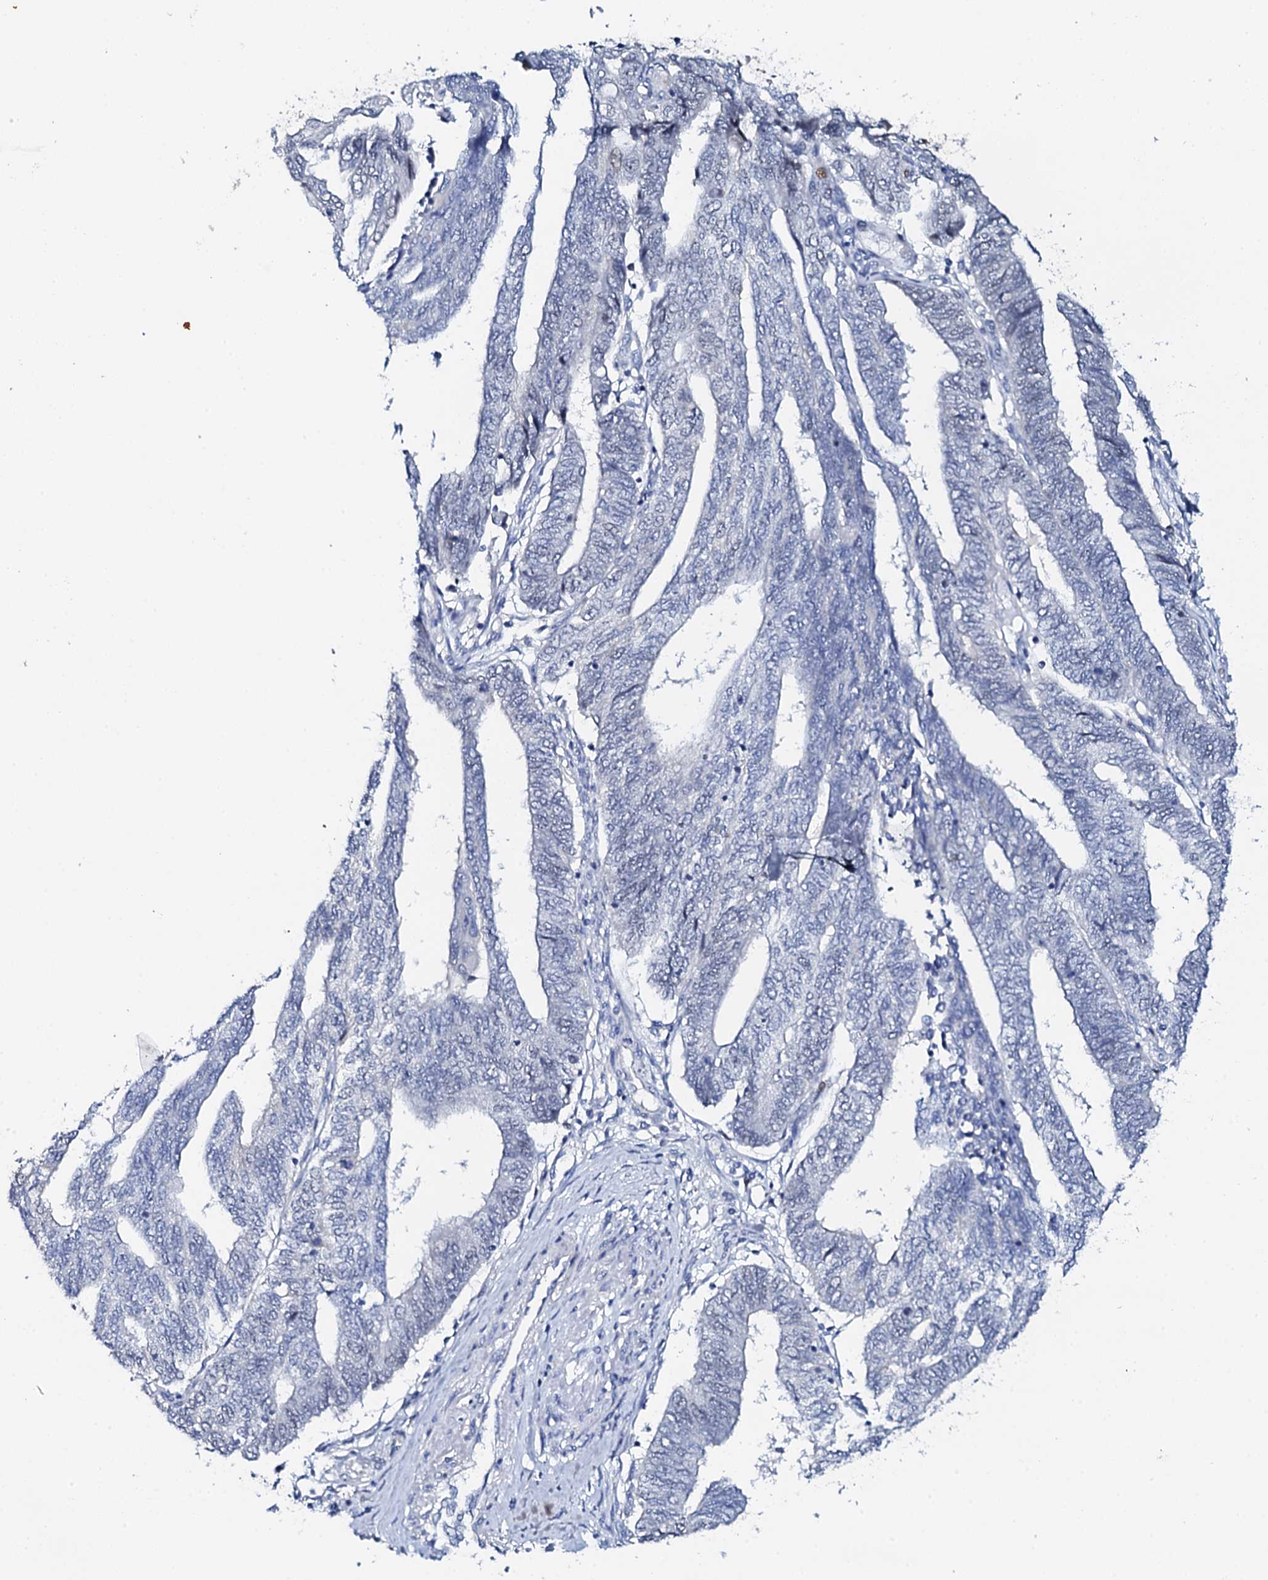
{"staining": {"intensity": "negative", "quantity": "none", "location": "none"}, "tissue": "endometrial cancer", "cell_type": "Tumor cells", "image_type": "cancer", "snomed": [{"axis": "morphology", "description": "Adenocarcinoma, NOS"}, {"axis": "topography", "description": "Uterus"}, {"axis": "topography", "description": "Endometrium"}], "caption": "Immunohistochemistry (IHC) of human adenocarcinoma (endometrial) demonstrates no staining in tumor cells.", "gene": "NUDT13", "patient": {"sex": "female", "age": 70}}